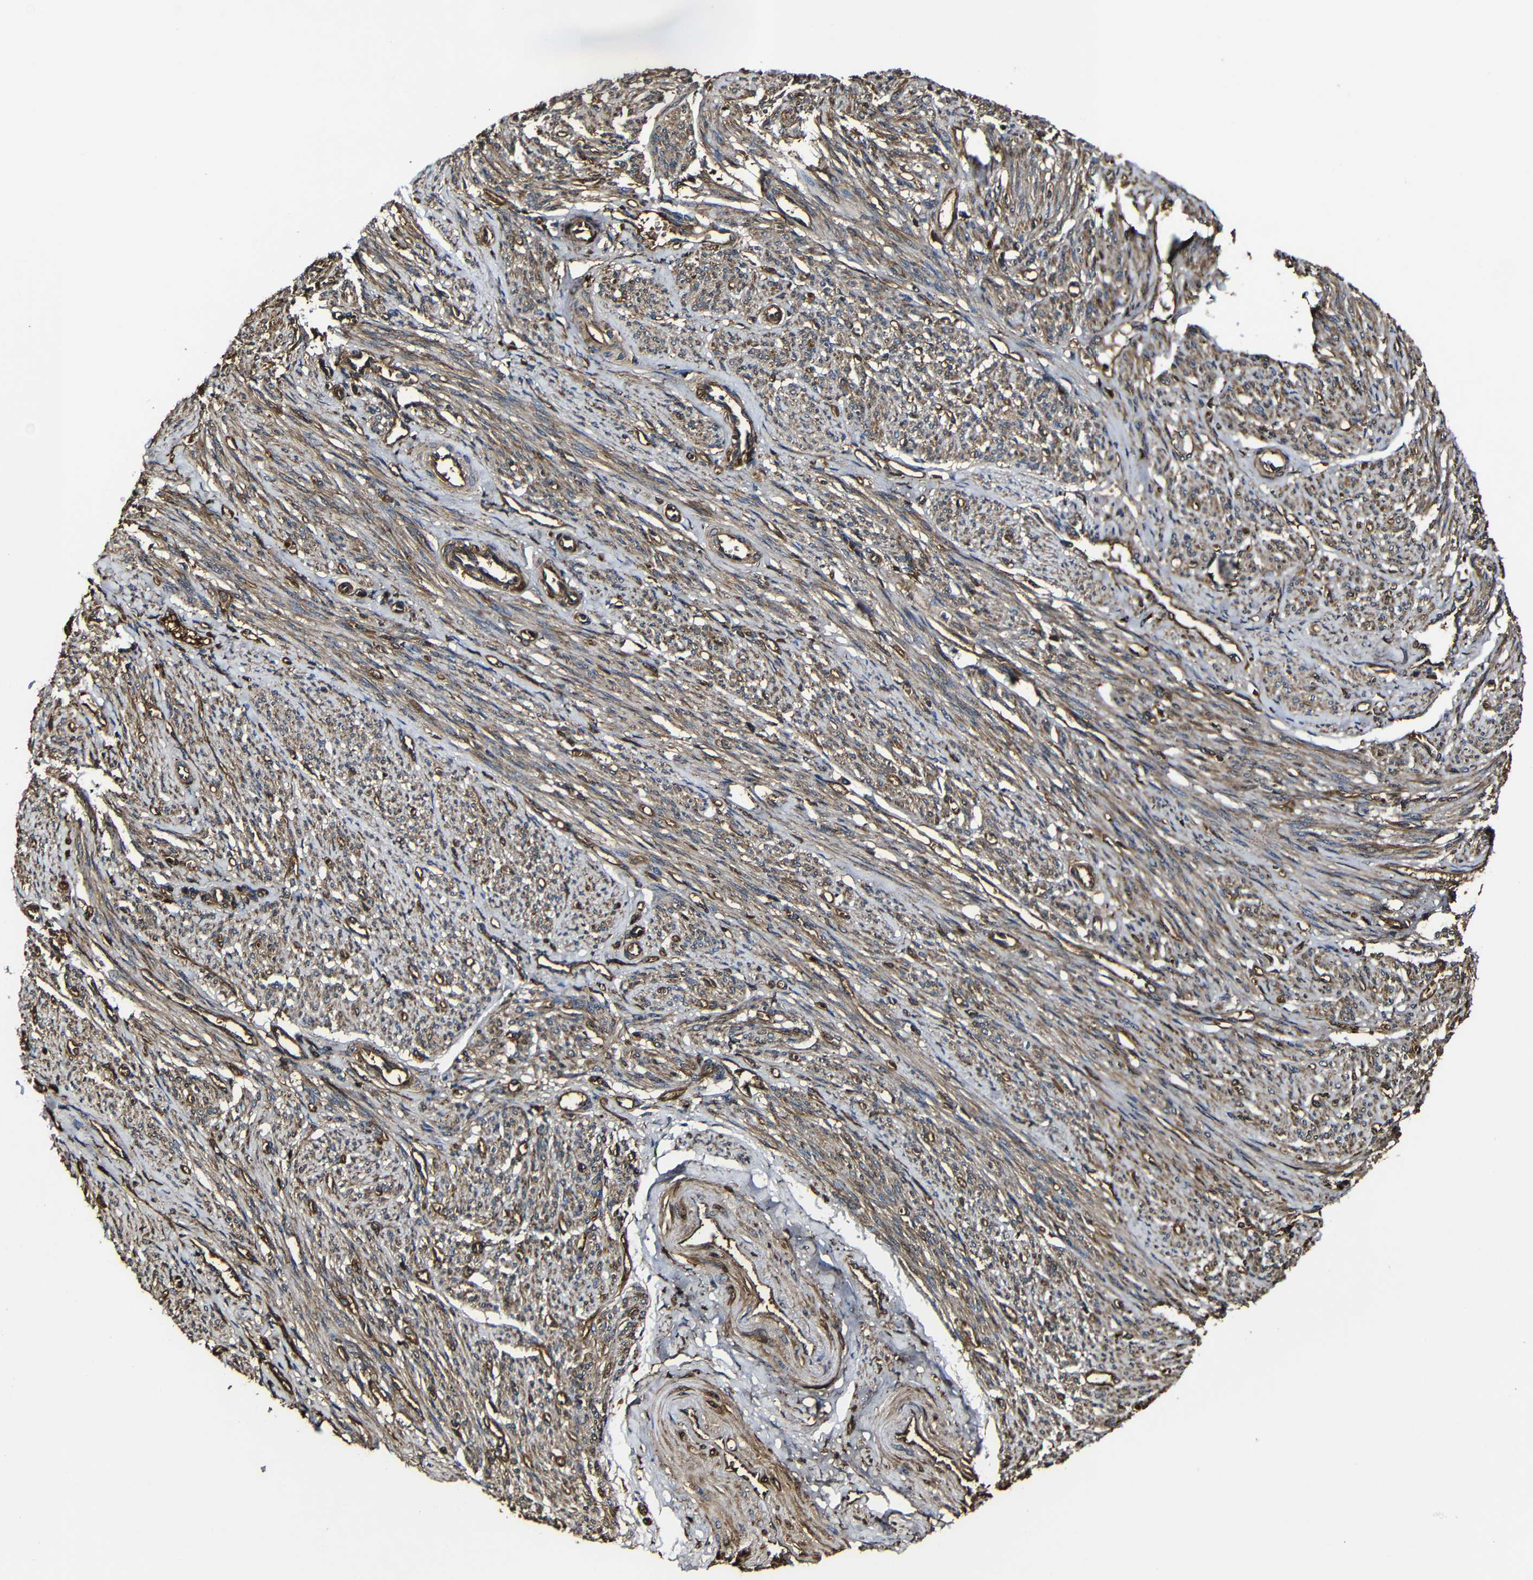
{"staining": {"intensity": "moderate", "quantity": ">75%", "location": "cytoplasmic/membranous"}, "tissue": "smooth muscle", "cell_type": "Smooth muscle cells", "image_type": "normal", "snomed": [{"axis": "morphology", "description": "Normal tissue, NOS"}, {"axis": "topography", "description": "Smooth muscle"}], "caption": "A high-resolution photomicrograph shows immunohistochemistry (IHC) staining of benign smooth muscle, which demonstrates moderate cytoplasmic/membranous staining in approximately >75% of smooth muscle cells.", "gene": "MSN", "patient": {"sex": "female", "age": 65}}